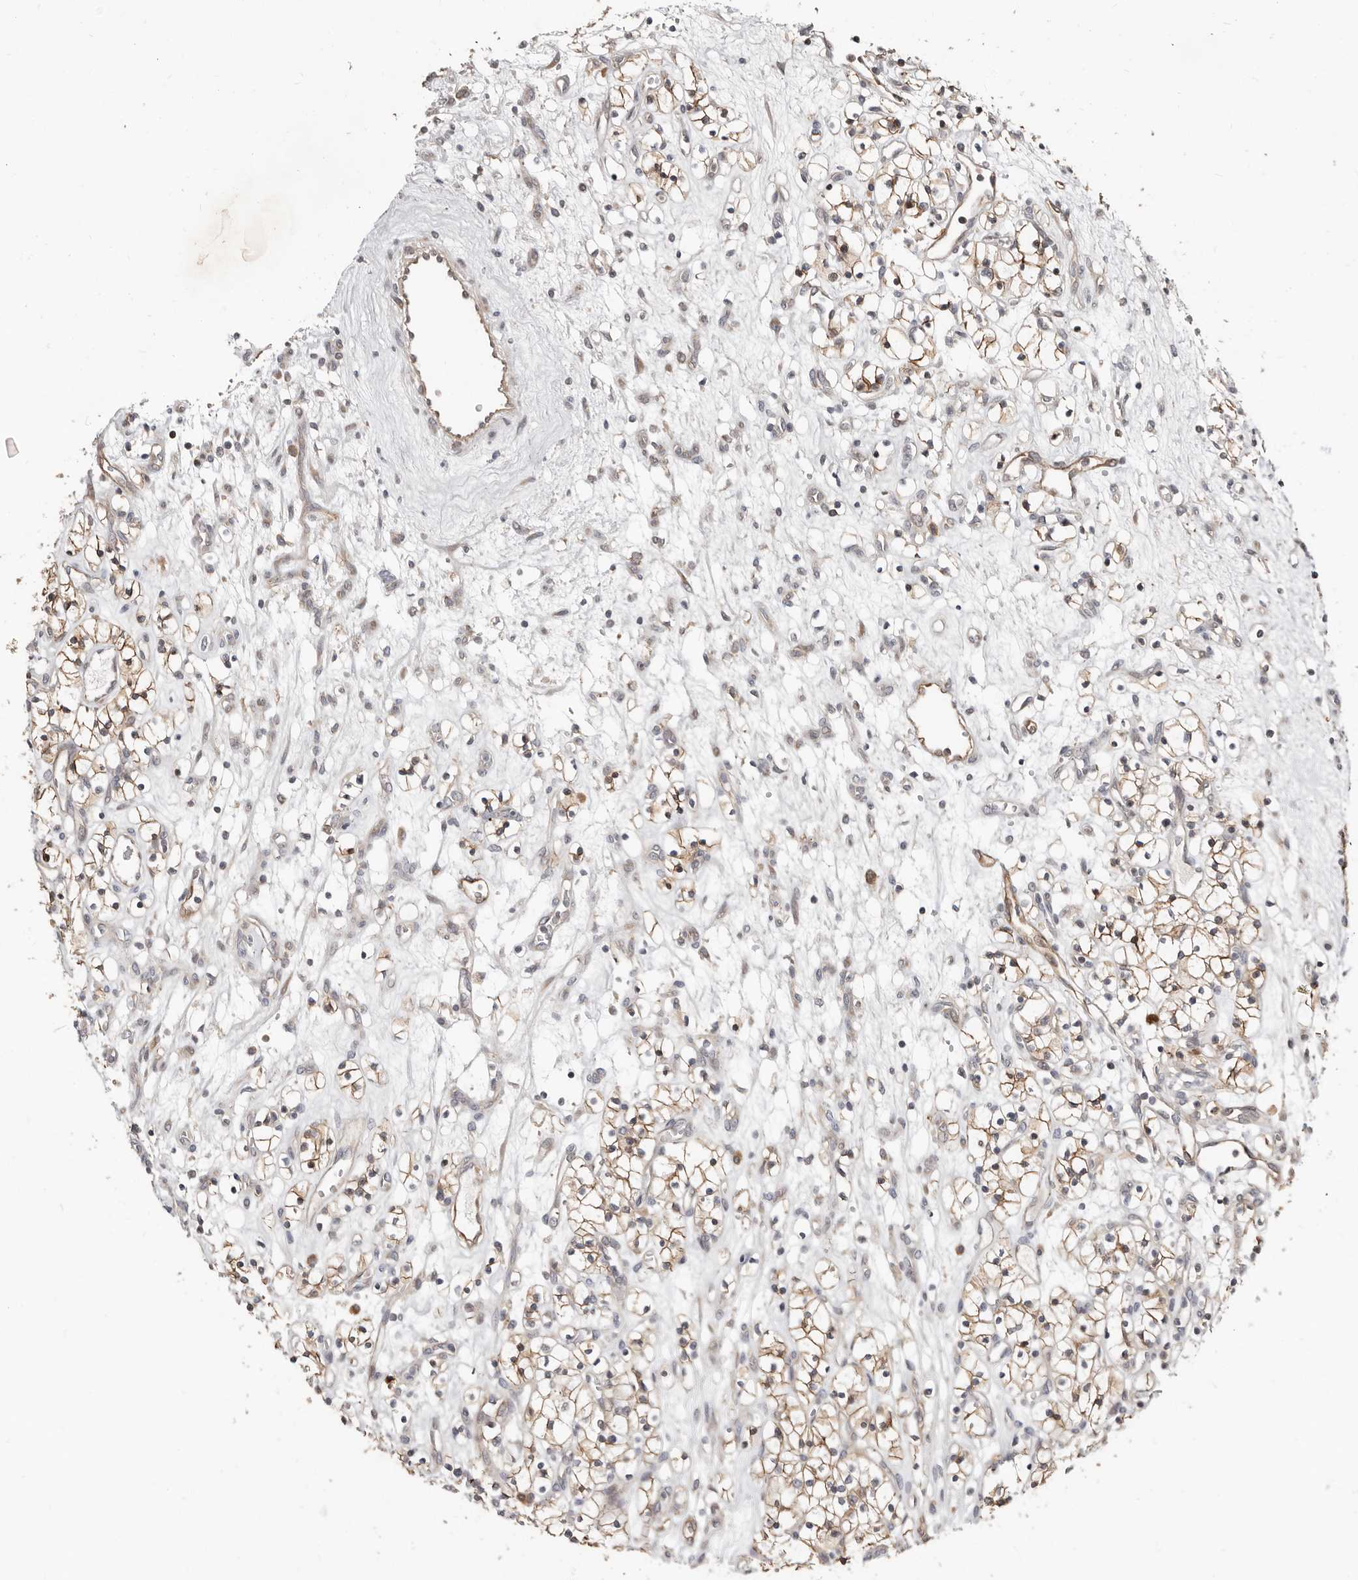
{"staining": {"intensity": "moderate", "quantity": ">75%", "location": "cytoplasmic/membranous"}, "tissue": "renal cancer", "cell_type": "Tumor cells", "image_type": "cancer", "snomed": [{"axis": "morphology", "description": "Adenocarcinoma, NOS"}, {"axis": "topography", "description": "Kidney"}], "caption": "A brown stain labels moderate cytoplasmic/membranous staining of a protein in human renal cancer (adenocarcinoma) tumor cells.", "gene": "SMYD4", "patient": {"sex": "female", "age": 57}}